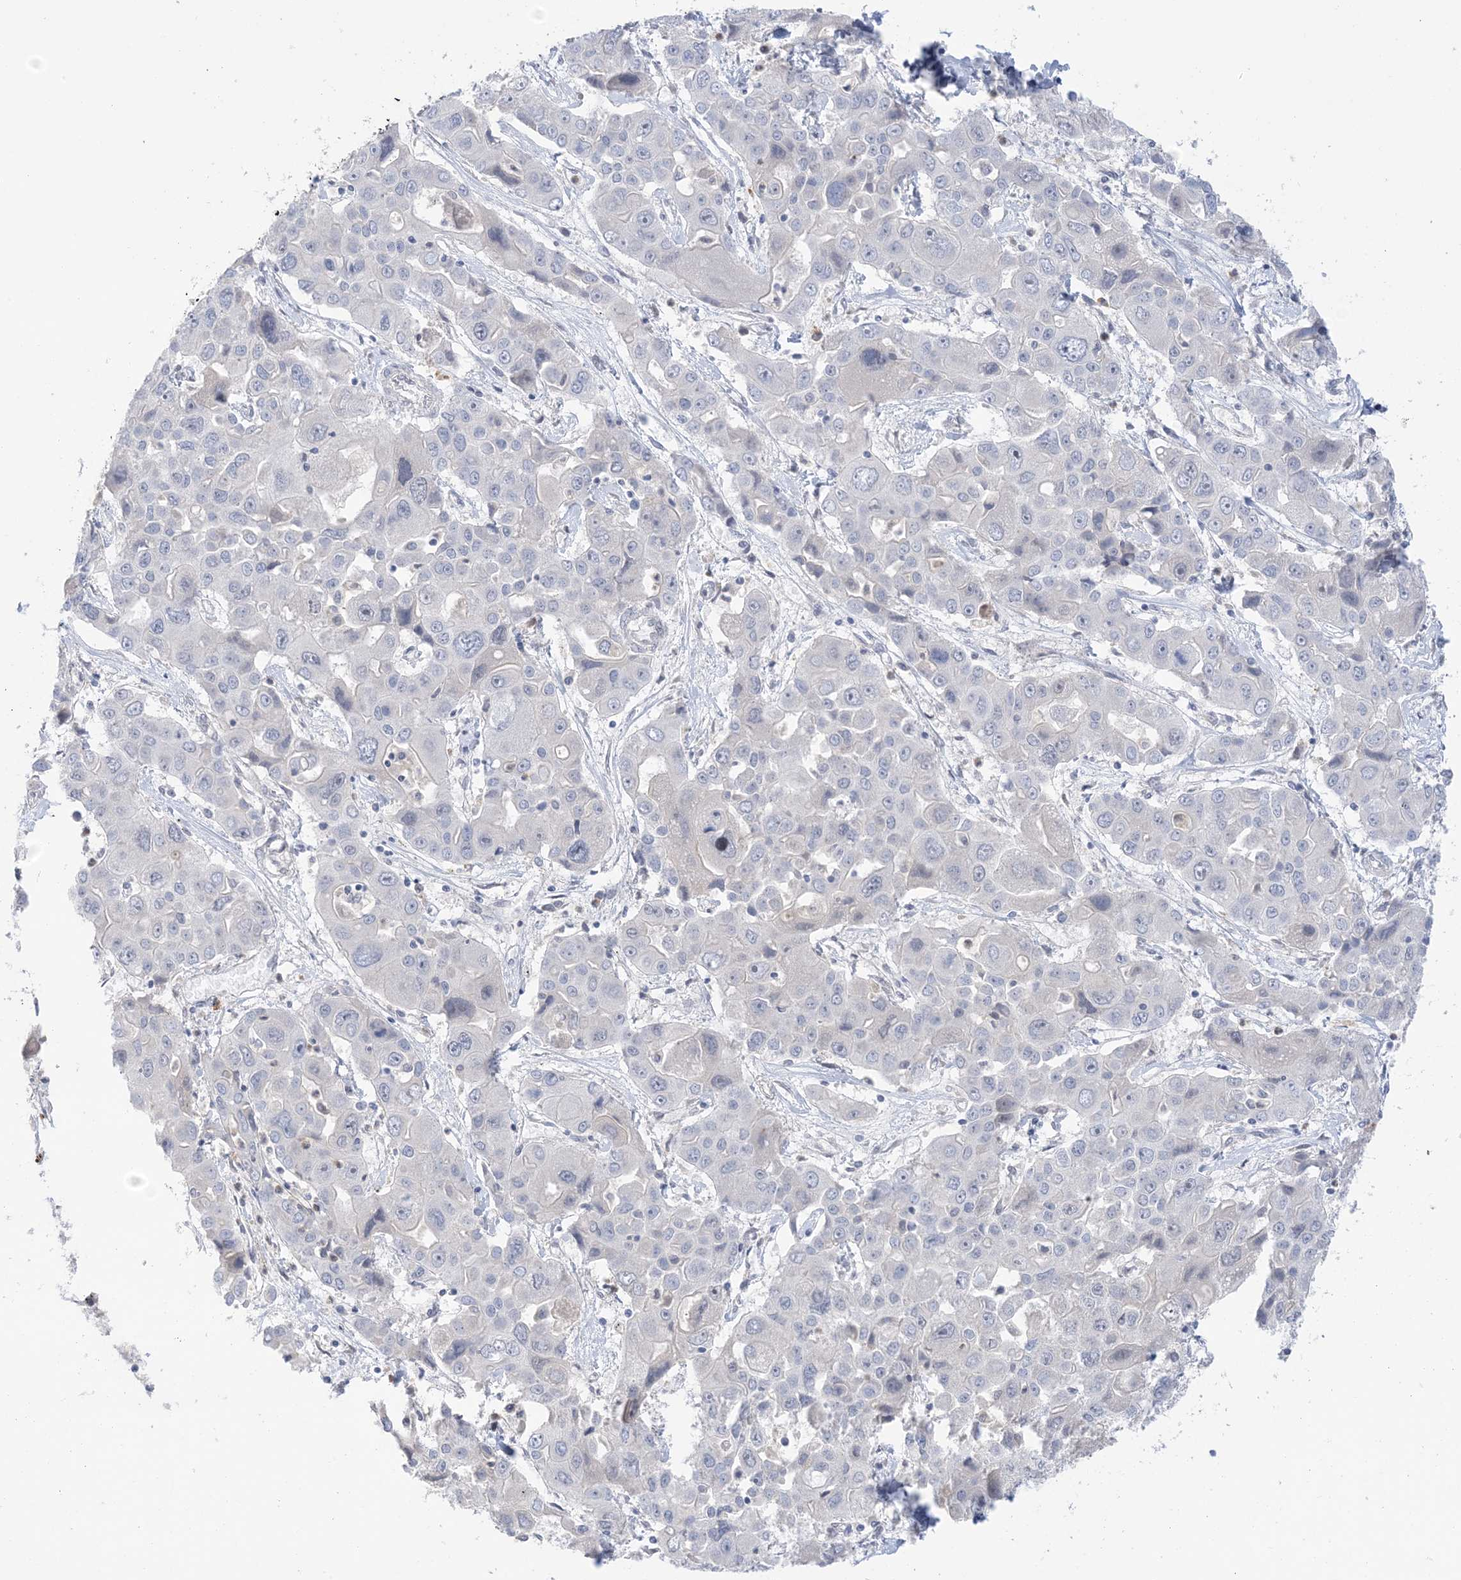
{"staining": {"intensity": "negative", "quantity": "none", "location": "none"}, "tissue": "liver cancer", "cell_type": "Tumor cells", "image_type": "cancer", "snomed": [{"axis": "morphology", "description": "Cholangiocarcinoma"}, {"axis": "topography", "description": "Liver"}], "caption": "Tumor cells show no significant protein positivity in cholangiocarcinoma (liver).", "gene": "TTYH1", "patient": {"sex": "male", "age": 67}}